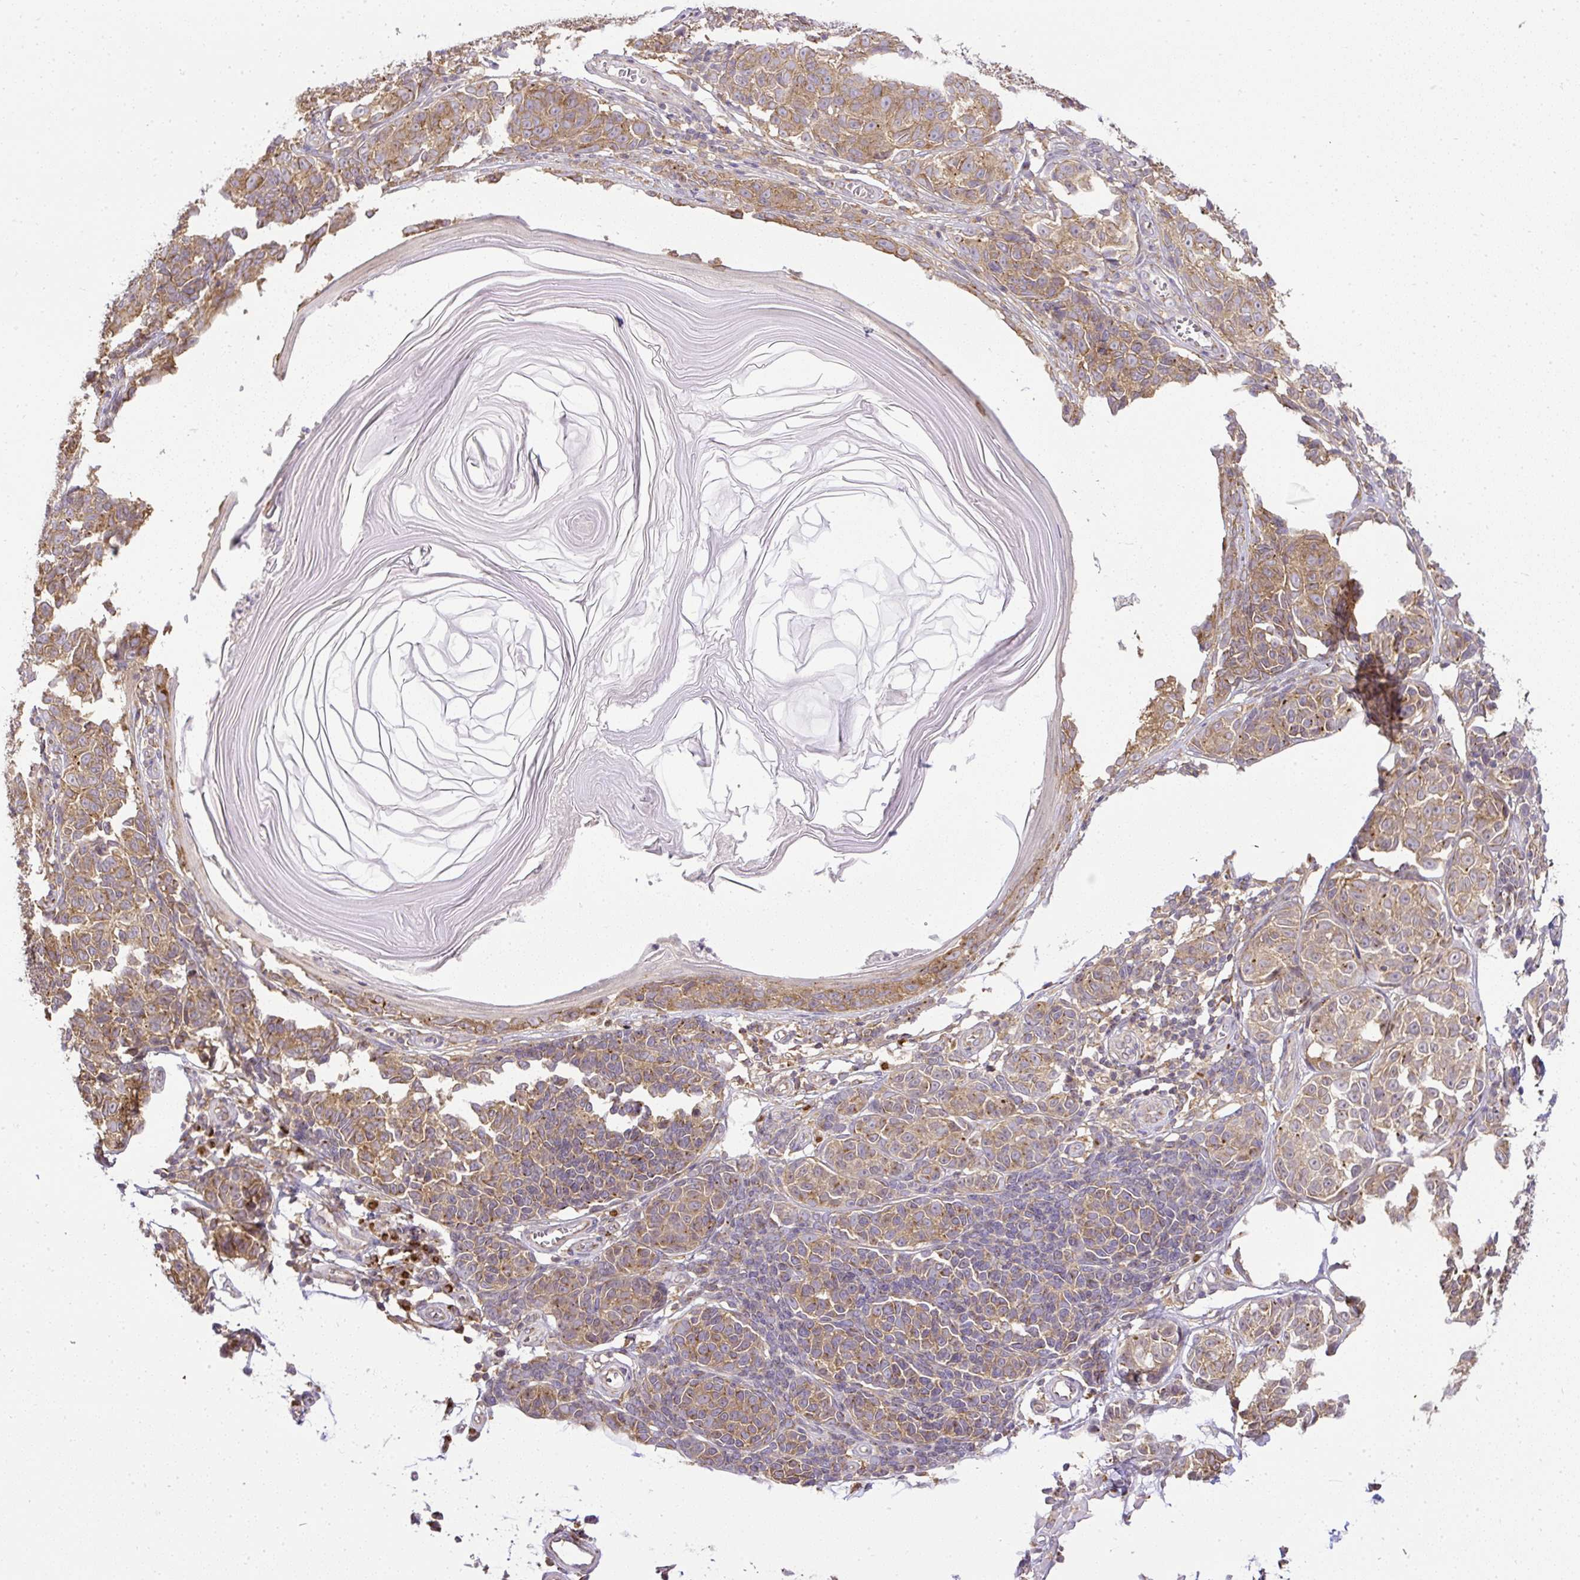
{"staining": {"intensity": "moderate", "quantity": ">75%", "location": "cytoplasmic/membranous"}, "tissue": "melanoma", "cell_type": "Tumor cells", "image_type": "cancer", "snomed": [{"axis": "morphology", "description": "Malignant melanoma, NOS"}, {"axis": "topography", "description": "Skin"}], "caption": "This photomicrograph exhibits immunohistochemistry (IHC) staining of human malignant melanoma, with medium moderate cytoplasmic/membranous positivity in approximately >75% of tumor cells.", "gene": "SMC4", "patient": {"sex": "male", "age": 73}}